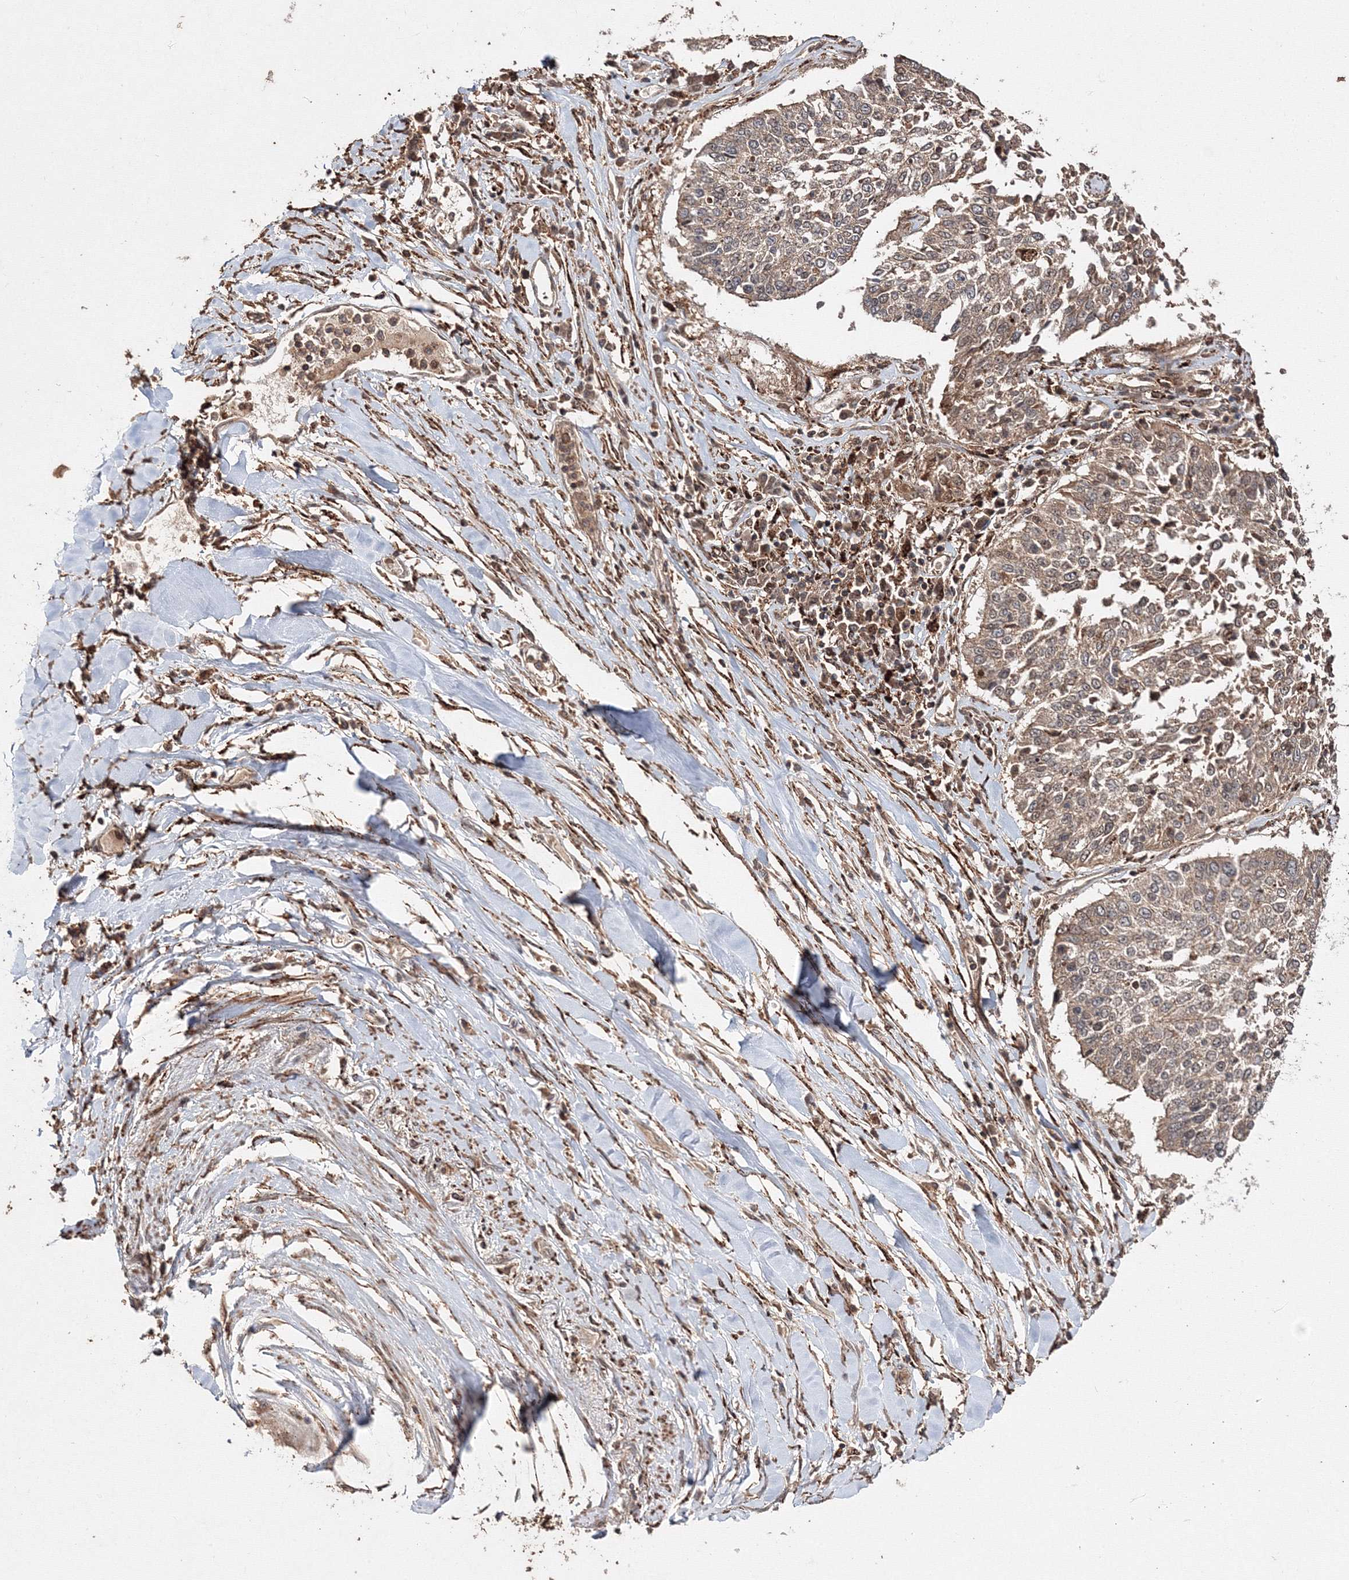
{"staining": {"intensity": "weak", "quantity": ">75%", "location": "cytoplasmic/membranous"}, "tissue": "lung cancer", "cell_type": "Tumor cells", "image_type": "cancer", "snomed": [{"axis": "morphology", "description": "Normal tissue, NOS"}, {"axis": "morphology", "description": "Squamous cell carcinoma, NOS"}, {"axis": "topography", "description": "Cartilage tissue"}, {"axis": "topography", "description": "Lung"}, {"axis": "topography", "description": "Peripheral nerve tissue"}], "caption": "Lung squamous cell carcinoma stained for a protein shows weak cytoplasmic/membranous positivity in tumor cells.", "gene": "DDO", "patient": {"sex": "female", "age": 49}}